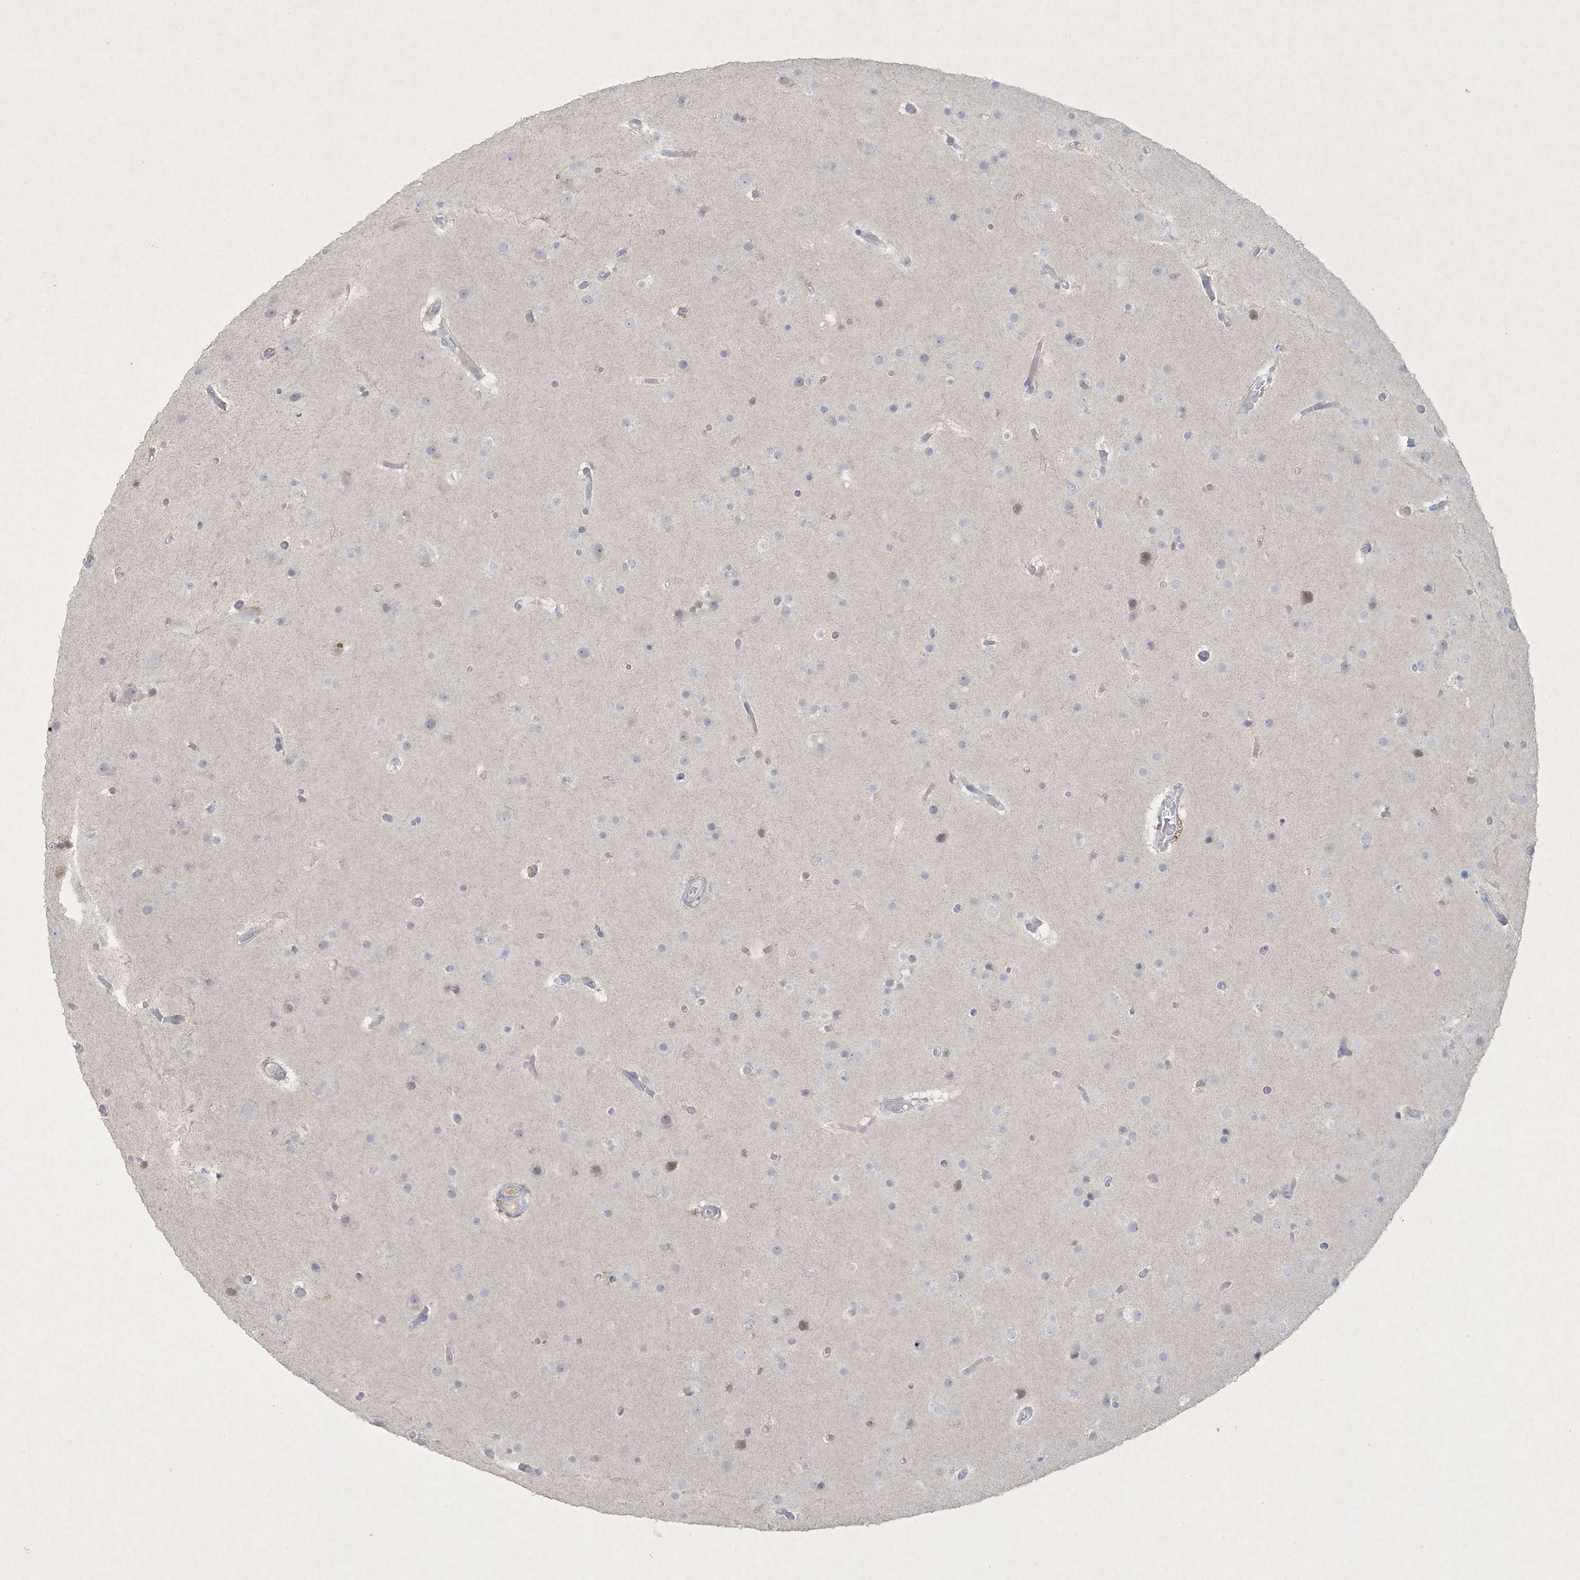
{"staining": {"intensity": "negative", "quantity": "none", "location": "none"}, "tissue": "glioma", "cell_type": "Tumor cells", "image_type": "cancer", "snomed": [{"axis": "morphology", "description": "Glioma, malignant, High grade"}, {"axis": "topography", "description": "Cerebral cortex"}], "caption": "A histopathology image of human malignant glioma (high-grade) is negative for staining in tumor cells.", "gene": "CCDC24", "patient": {"sex": "female", "age": 36}}